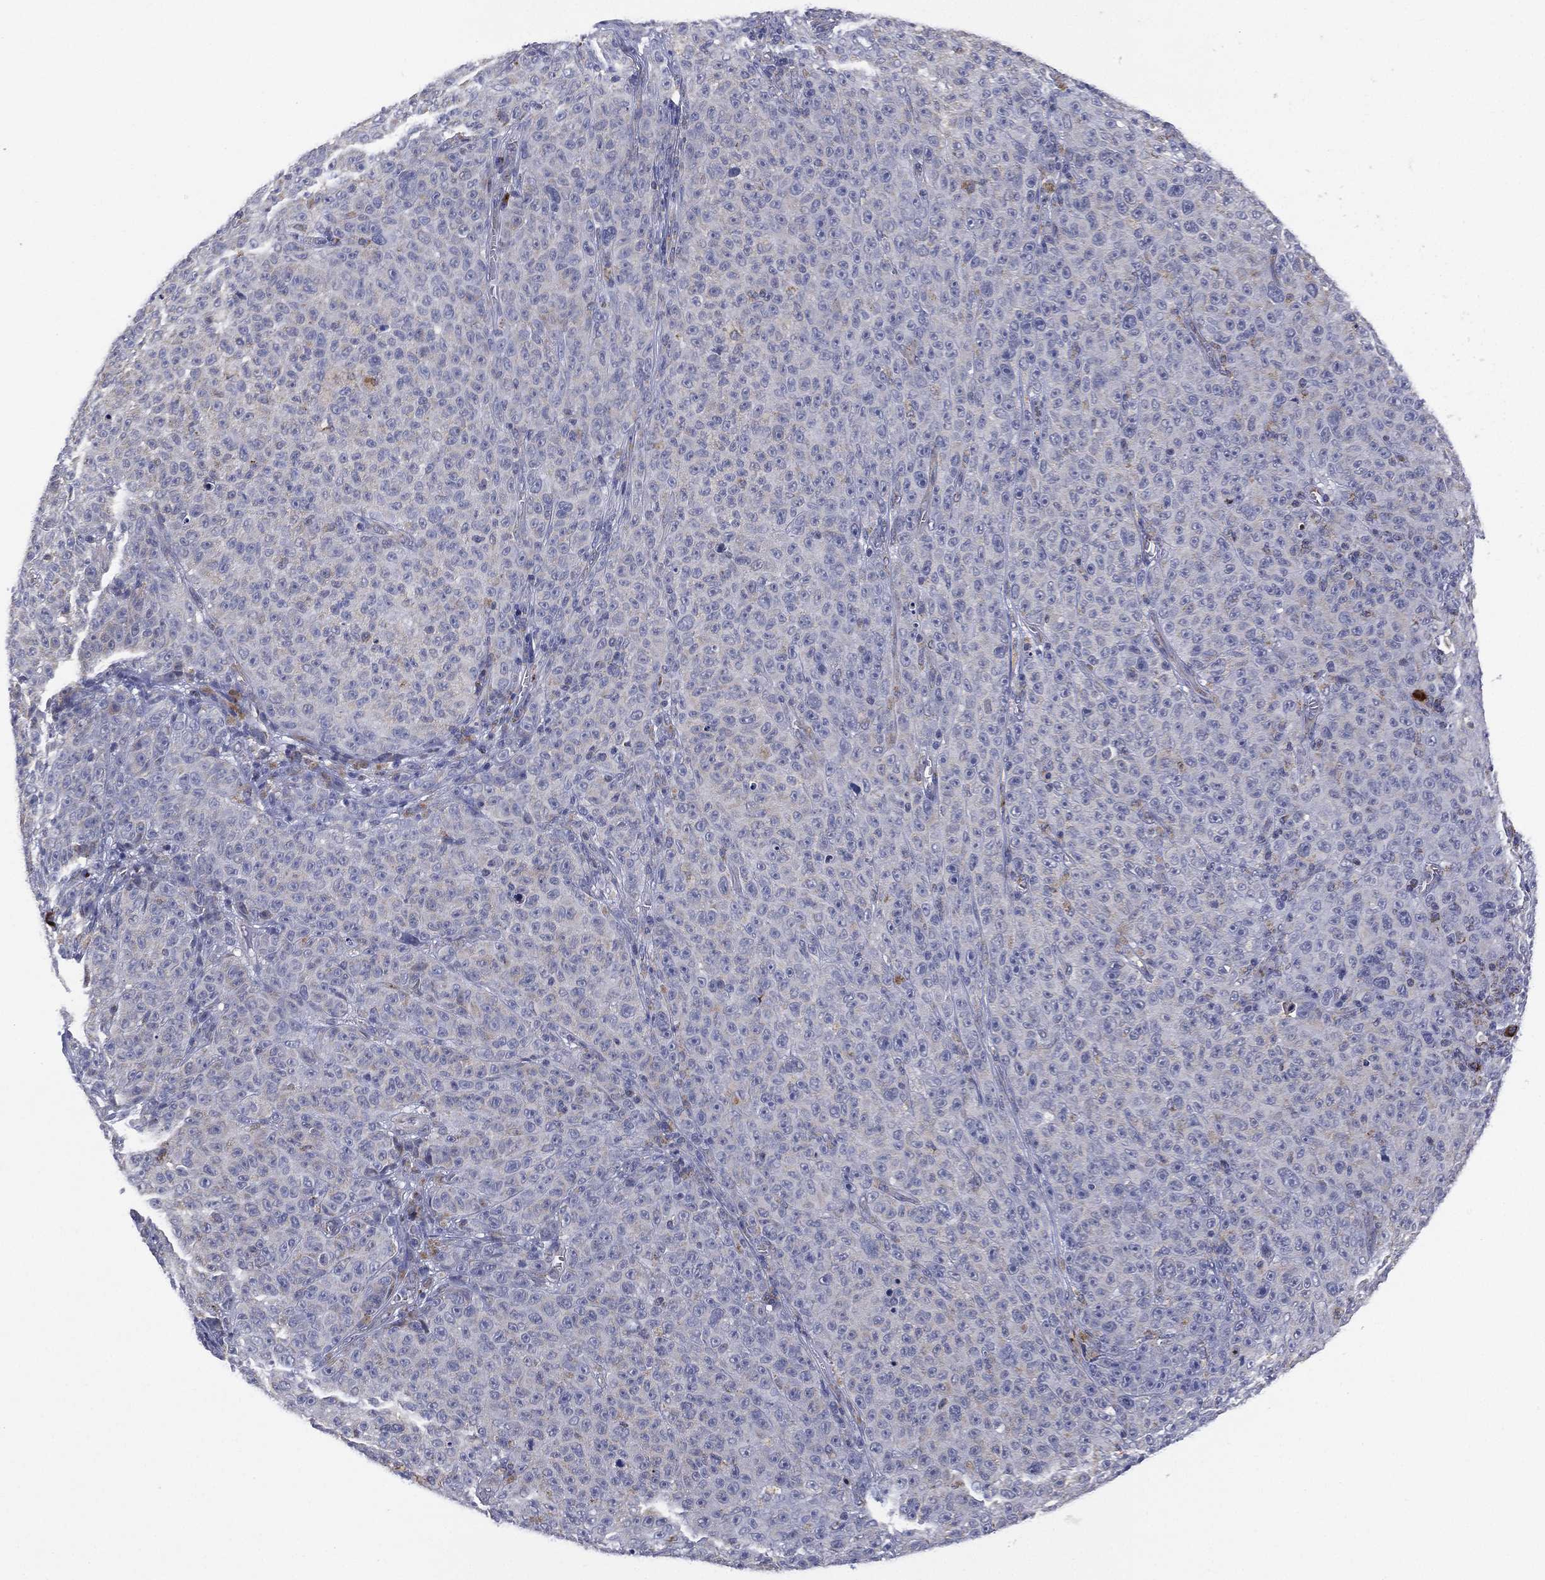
{"staining": {"intensity": "negative", "quantity": "none", "location": "none"}, "tissue": "melanoma", "cell_type": "Tumor cells", "image_type": "cancer", "snomed": [{"axis": "morphology", "description": "Malignant melanoma, NOS"}, {"axis": "topography", "description": "Skin"}], "caption": "Tumor cells are negative for protein expression in human malignant melanoma.", "gene": "PPP2R5A", "patient": {"sex": "female", "age": 82}}